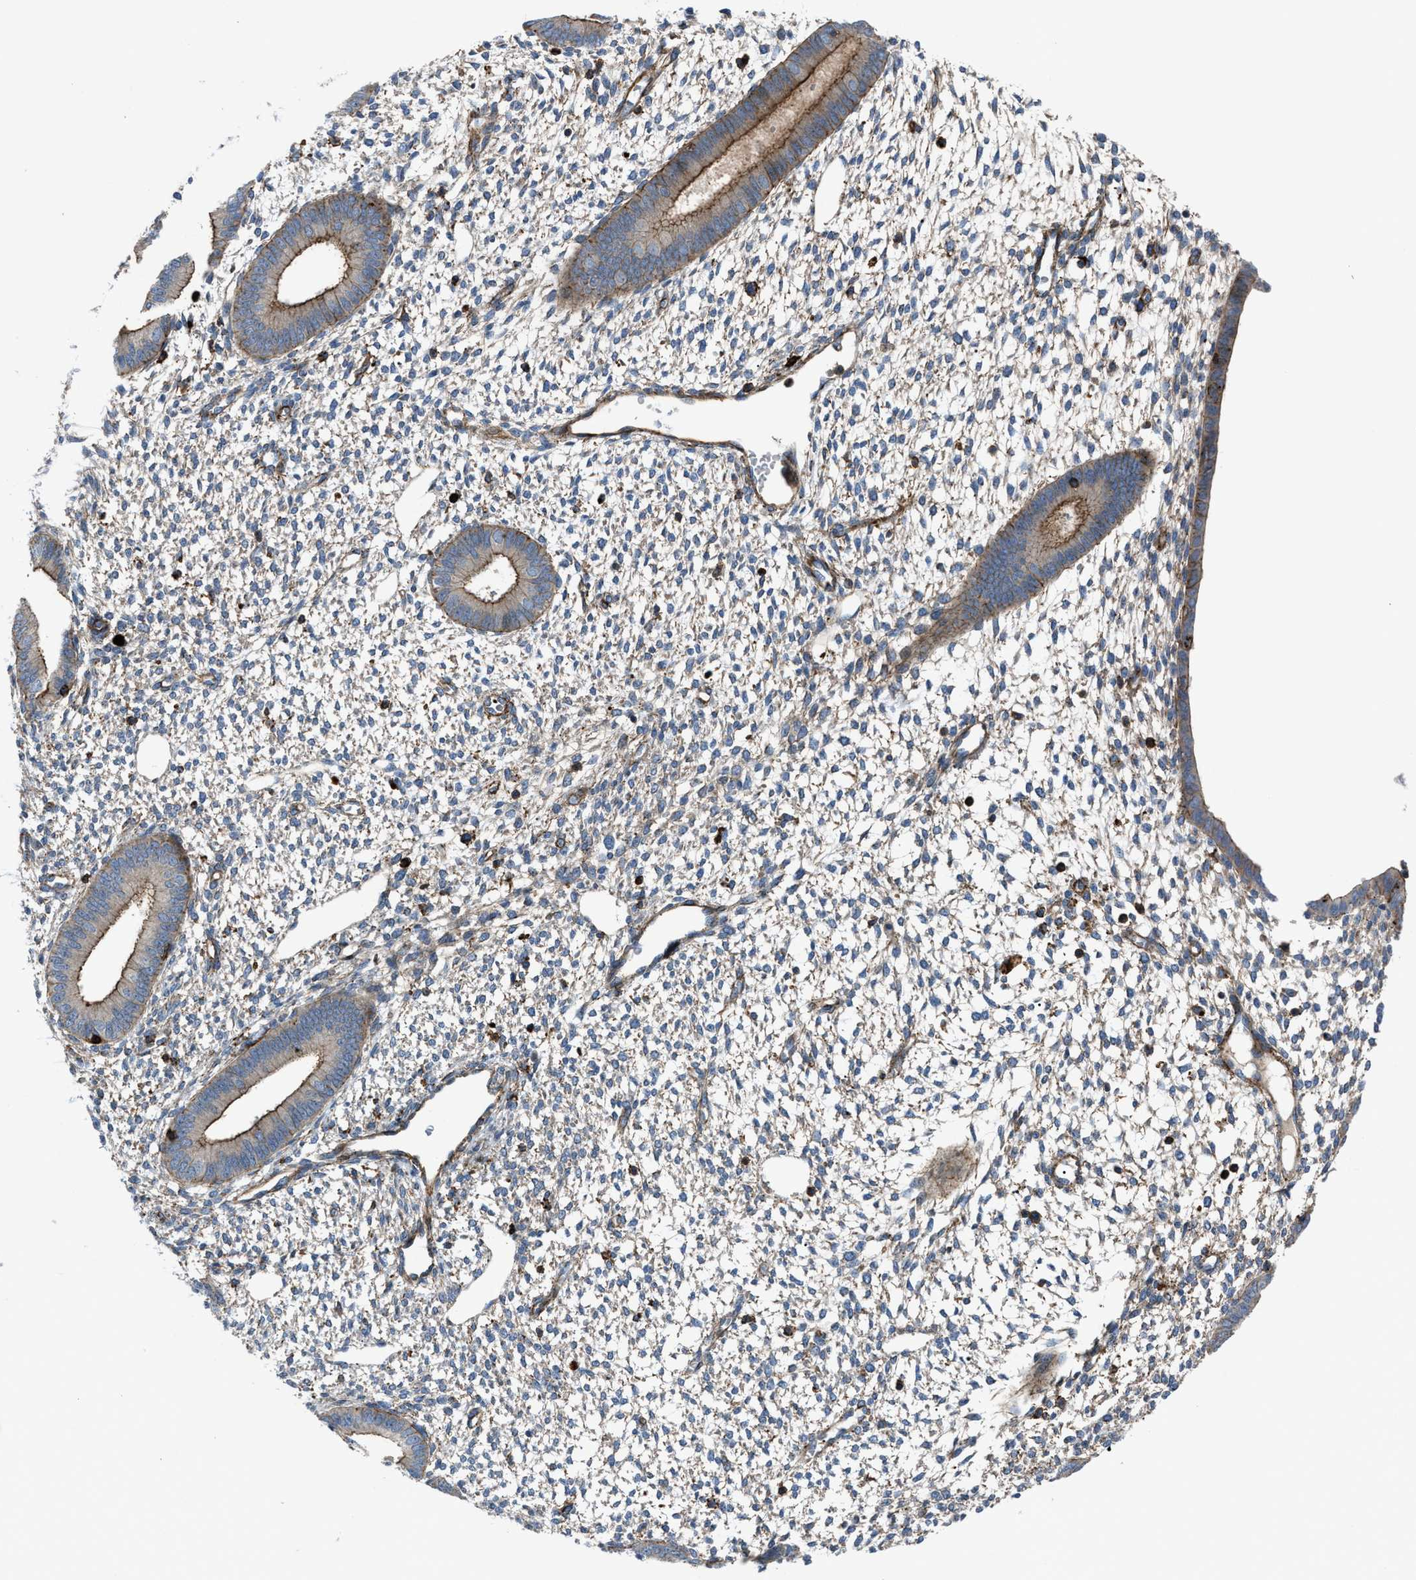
{"staining": {"intensity": "moderate", "quantity": "<25%", "location": "cytoplasmic/membranous"}, "tissue": "endometrium", "cell_type": "Cells in endometrial stroma", "image_type": "normal", "snomed": [{"axis": "morphology", "description": "Normal tissue, NOS"}, {"axis": "topography", "description": "Endometrium"}], "caption": "This is a histology image of IHC staining of unremarkable endometrium, which shows moderate expression in the cytoplasmic/membranous of cells in endometrial stroma.", "gene": "AGPAT2", "patient": {"sex": "female", "age": 46}}